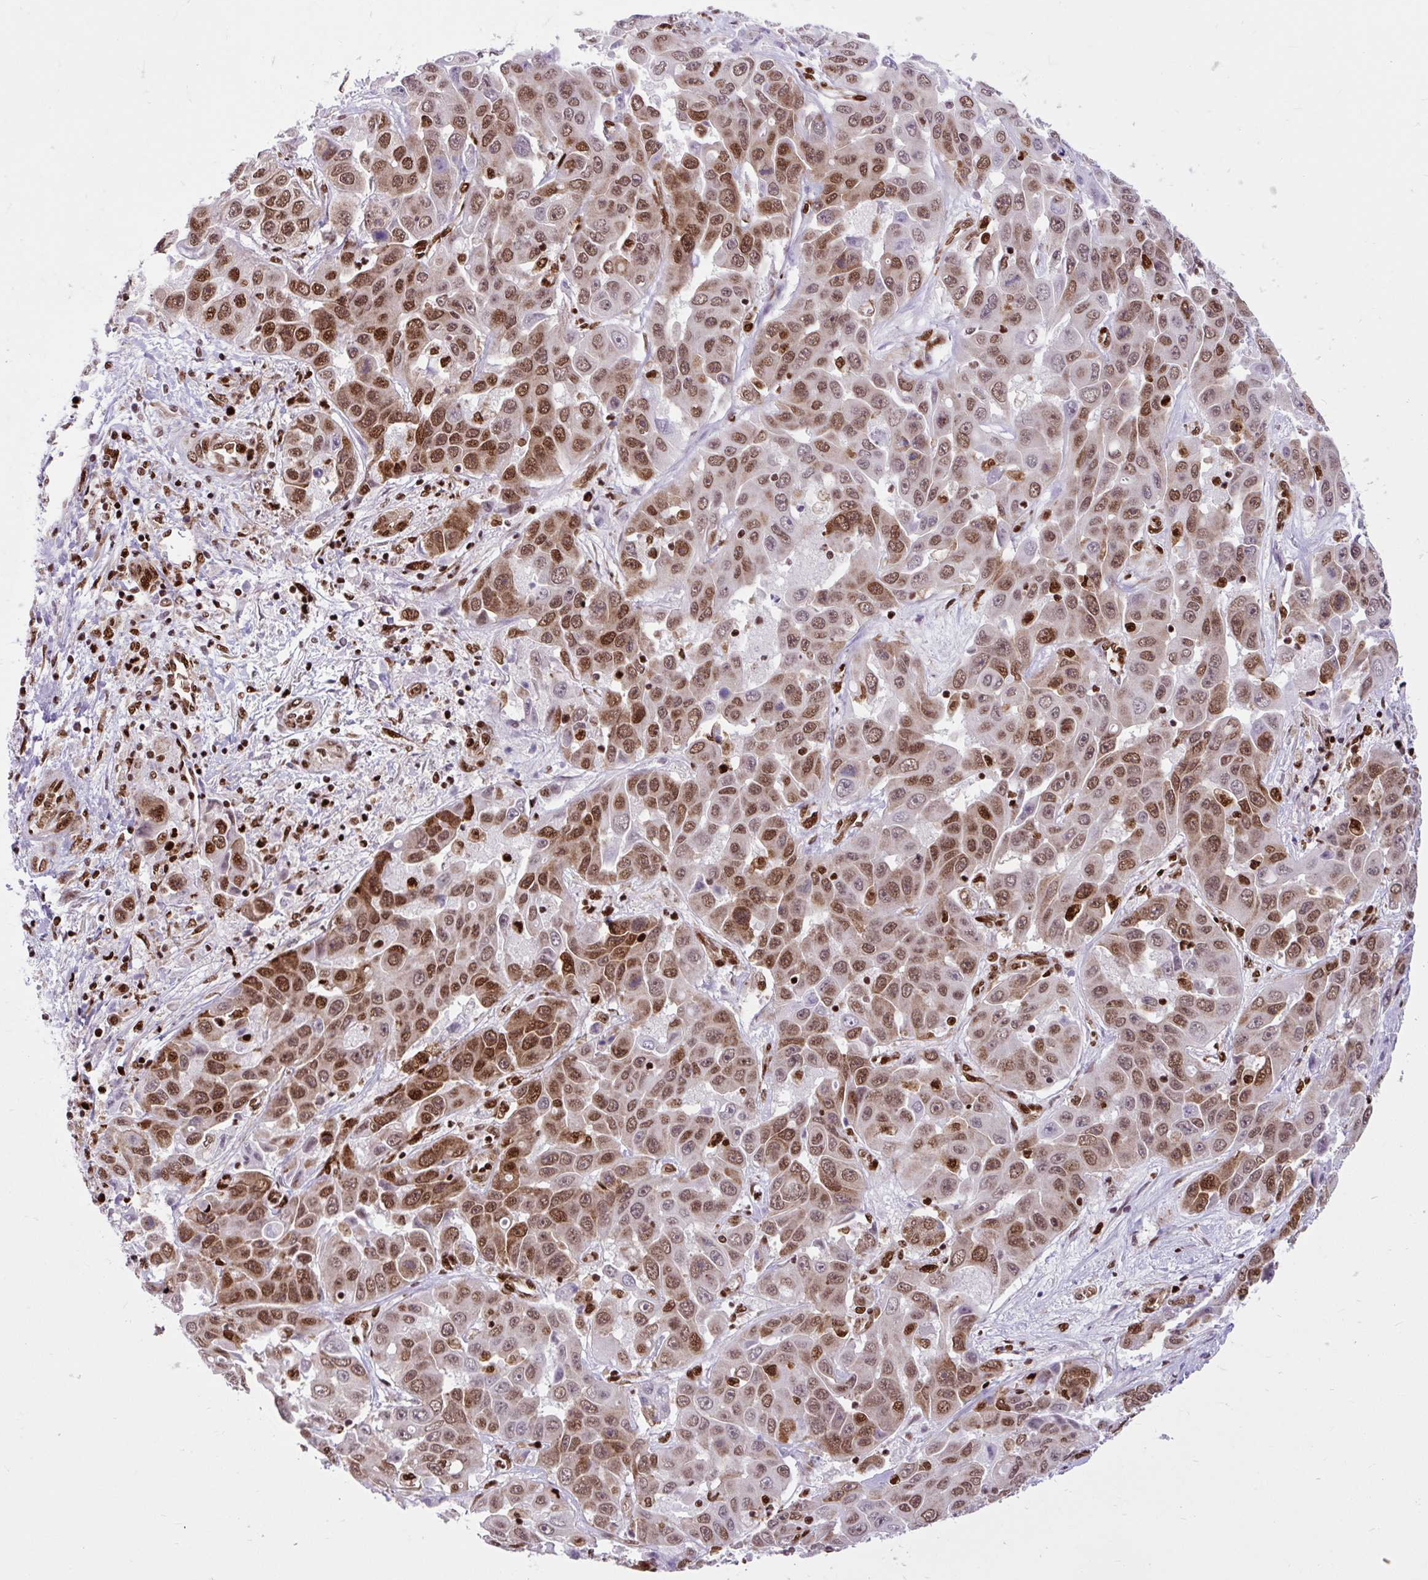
{"staining": {"intensity": "moderate", "quantity": ">75%", "location": "nuclear"}, "tissue": "liver cancer", "cell_type": "Tumor cells", "image_type": "cancer", "snomed": [{"axis": "morphology", "description": "Cholangiocarcinoma"}, {"axis": "topography", "description": "Liver"}], "caption": "Moderate nuclear staining is identified in approximately >75% of tumor cells in liver cancer. (DAB (3,3'-diaminobenzidine) IHC, brown staining for protein, blue staining for nuclei).", "gene": "FUS", "patient": {"sex": "female", "age": 52}}